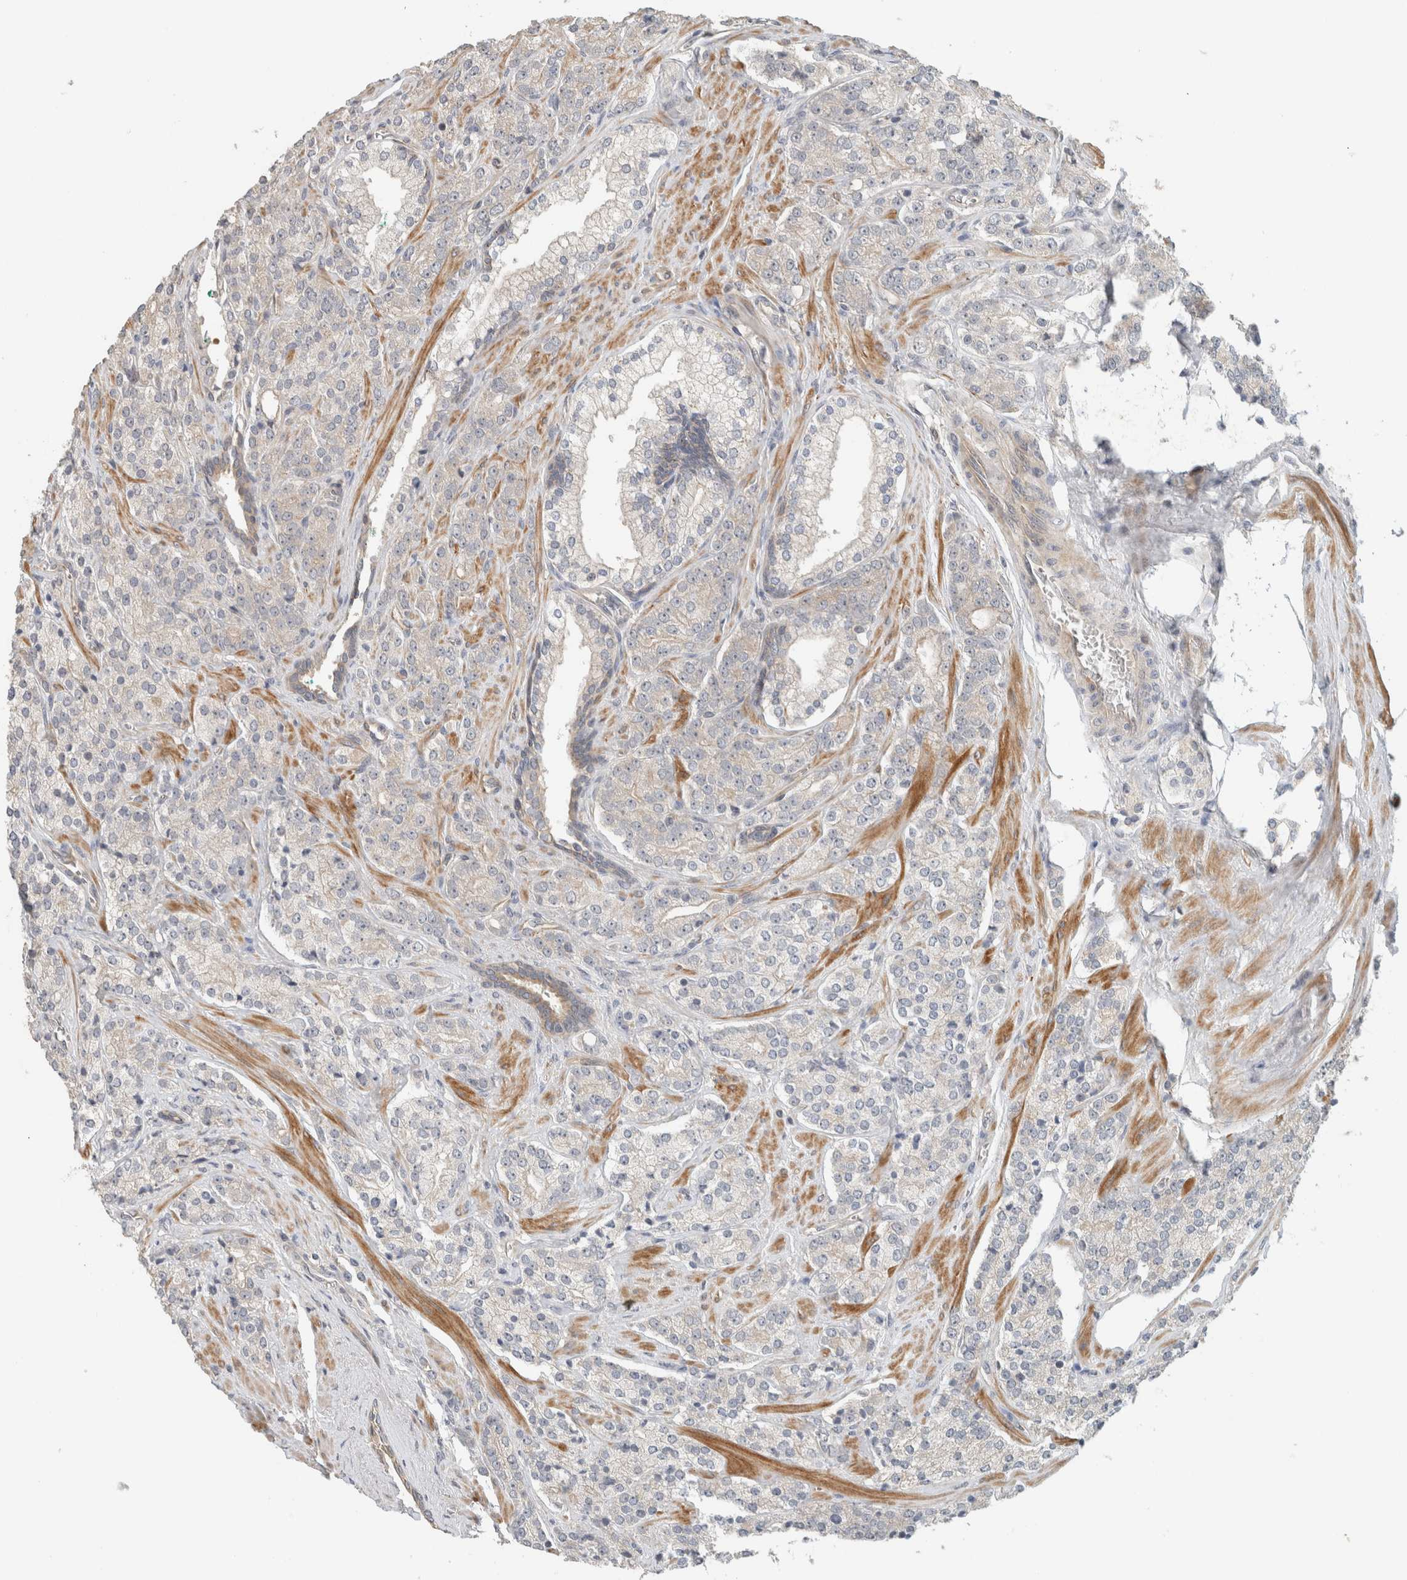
{"staining": {"intensity": "negative", "quantity": "none", "location": "none"}, "tissue": "prostate cancer", "cell_type": "Tumor cells", "image_type": "cancer", "snomed": [{"axis": "morphology", "description": "Adenocarcinoma, High grade"}, {"axis": "topography", "description": "Prostate"}], "caption": "IHC histopathology image of neoplastic tissue: prostate cancer stained with DAB shows no significant protein expression in tumor cells.", "gene": "ERCC6L2", "patient": {"sex": "male", "age": 71}}